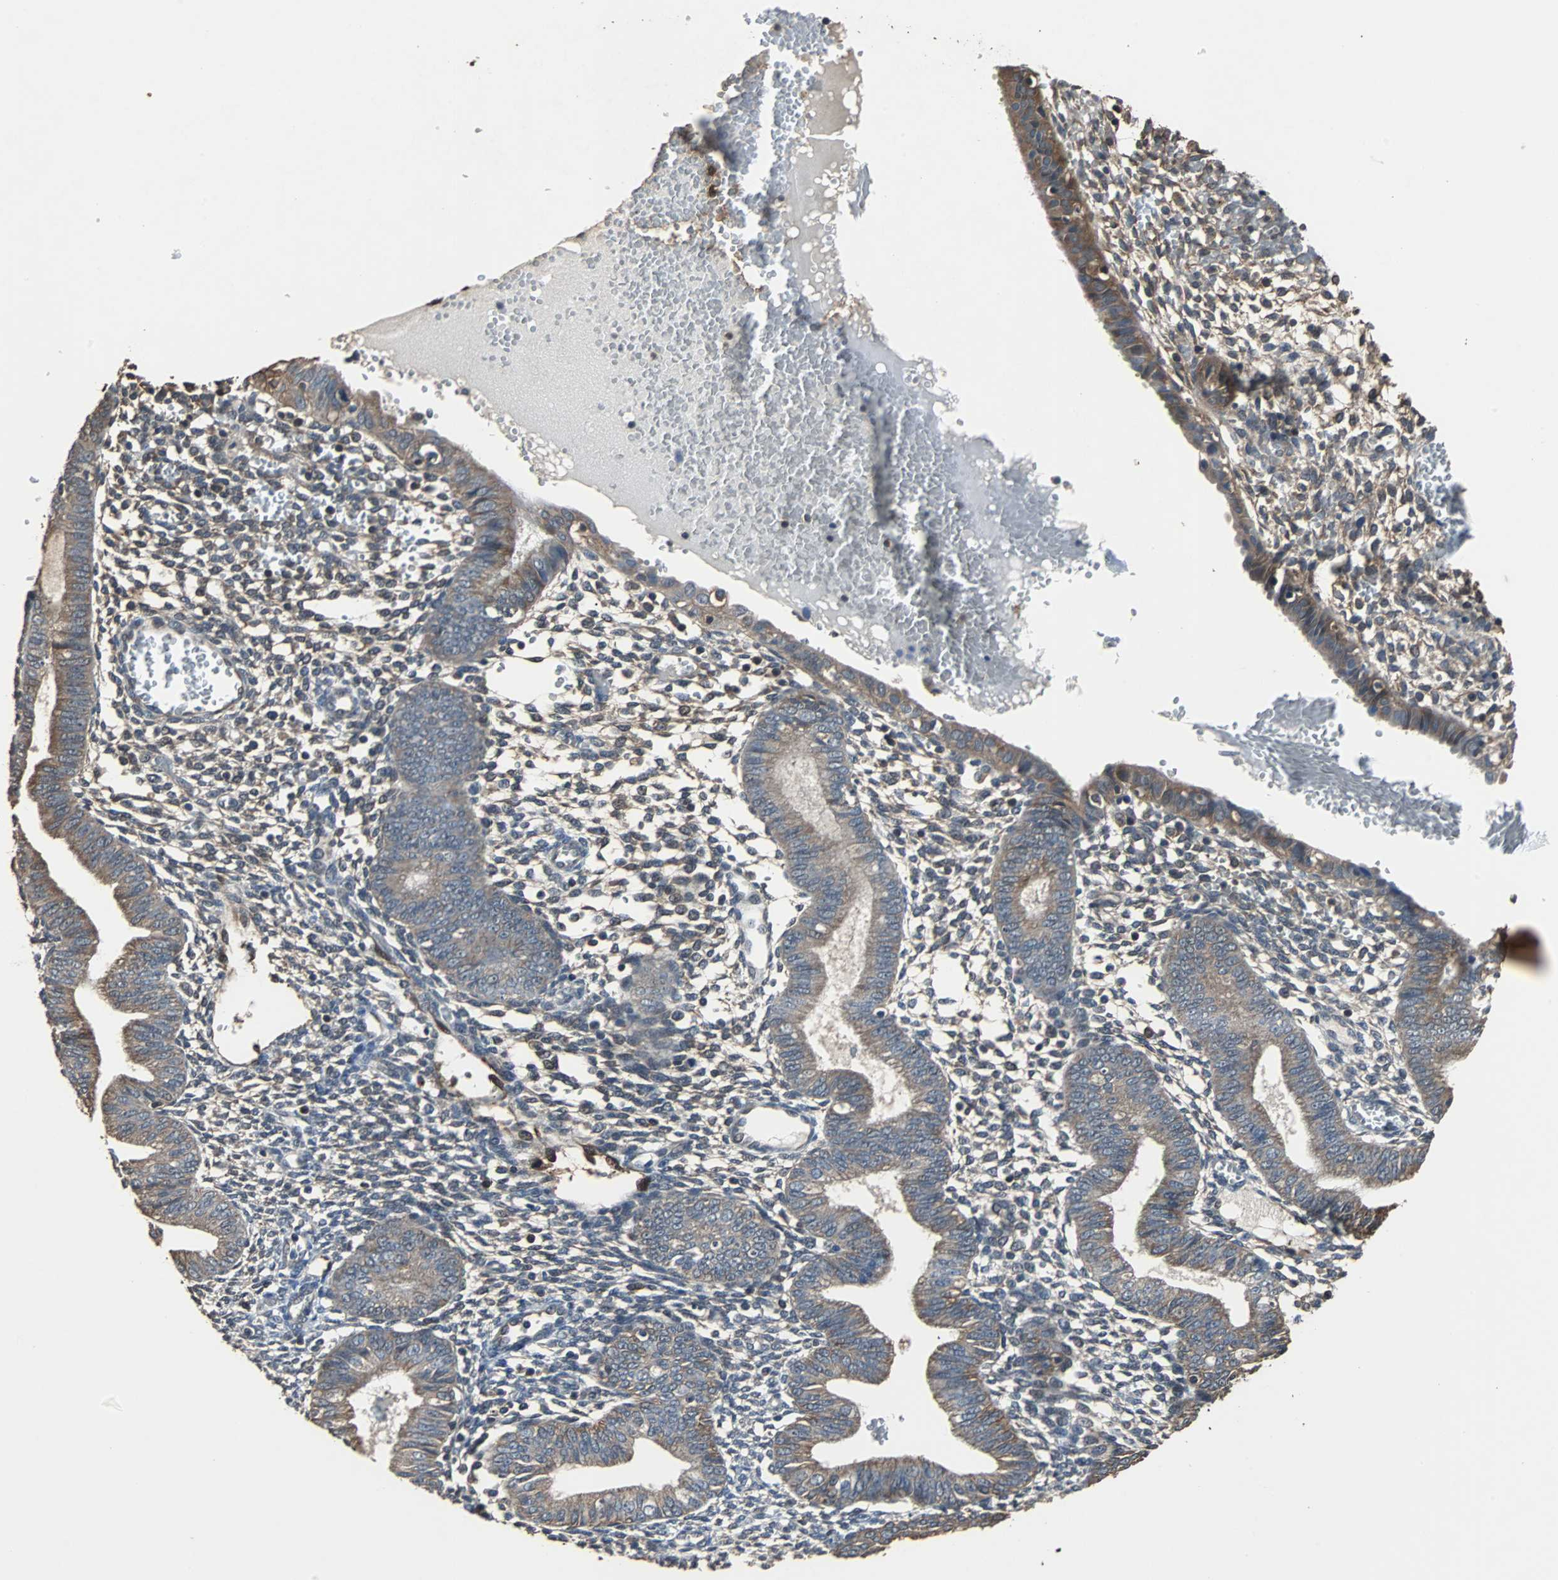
{"staining": {"intensity": "weak", "quantity": ">75%", "location": "cytoplasmic/membranous"}, "tissue": "endometrium", "cell_type": "Cells in endometrial stroma", "image_type": "normal", "snomed": [{"axis": "morphology", "description": "Normal tissue, NOS"}, {"axis": "topography", "description": "Endometrium"}], "caption": "Immunohistochemistry (DAB) staining of unremarkable human endometrium reveals weak cytoplasmic/membranous protein staining in approximately >75% of cells in endometrial stroma.", "gene": "NDRG1", "patient": {"sex": "female", "age": 61}}